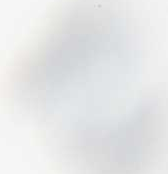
{"staining": {"intensity": "negative", "quantity": "none", "location": "none"}, "tissue": "bone marrow", "cell_type": "Hematopoietic cells", "image_type": "normal", "snomed": [{"axis": "morphology", "description": "Normal tissue, NOS"}, {"axis": "morphology", "description": "Inflammation, NOS"}, {"axis": "topography", "description": "Bone marrow"}], "caption": "Image shows no significant protein expression in hematopoietic cells of benign bone marrow. (Brightfield microscopy of DAB immunohistochemistry at high magnification).", "gene": "ZSCAN21", "patient": {"sex": "female", "age": 53}}